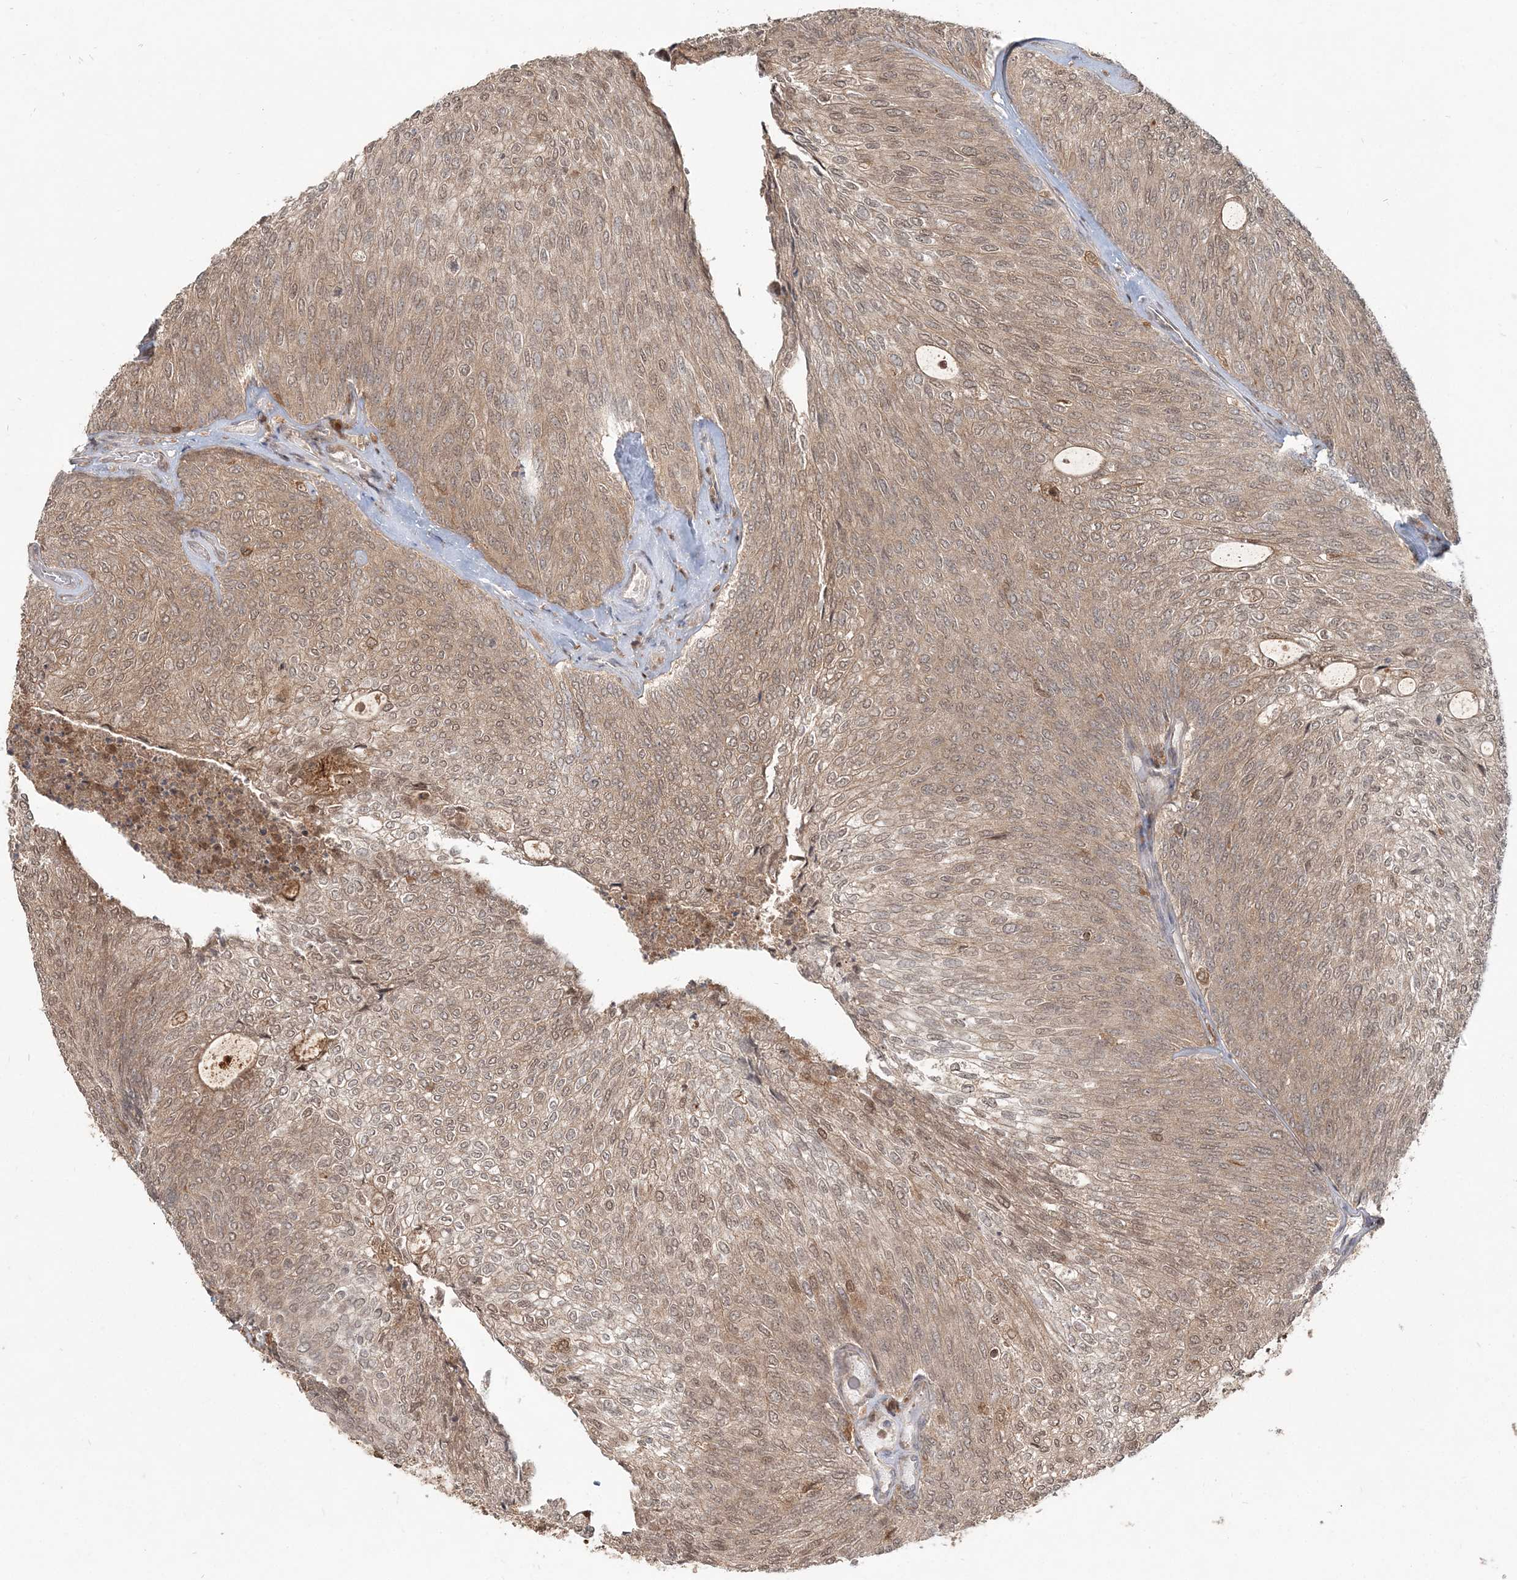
{"staining": {"intensity": "weak", "quantity": ">75%", "location": "cytoplasmic/membranous,nuclear"}, "tissue": "urothelial cancer", "cell_type": "Tumor cells", "image_type": "cancer", "snomed": [{"axis": "morphology", "description": "Urothelial carcinoma, Low grade"}, {"axis": "topography", "description": "Urinary bladder"}], "caption": "Immunohistochemical staining of urothelial cancer shows low levels of weak cytoplasmic/membranous and nuclear expression in about >75% of tumor cells.", "gene": "CAB39", "patient": {"sex": "female", "age": 79}}